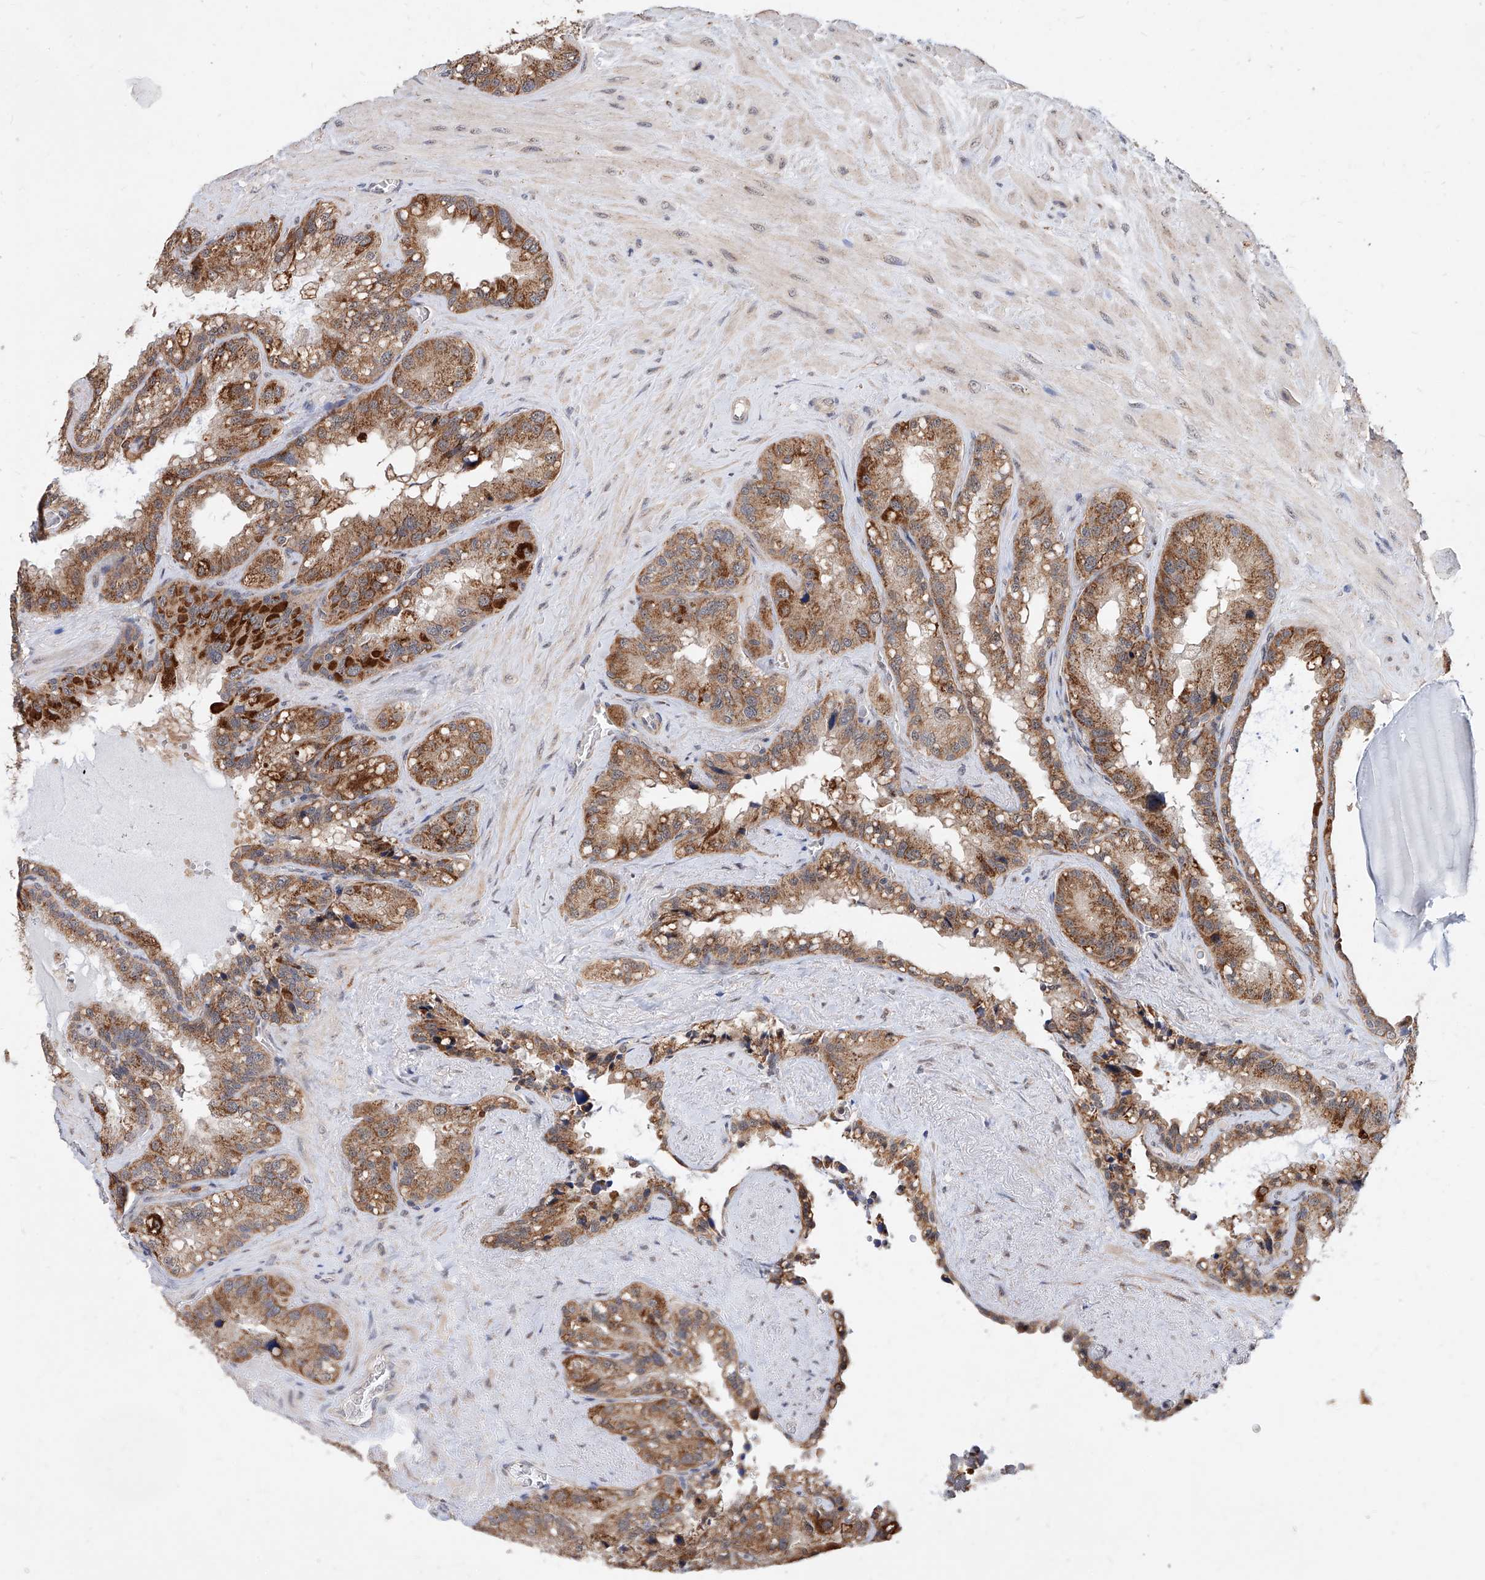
{"staining": {"intensity": "moderate", "quantity": ">75%", "location": "cytoplasmic/membranous"}, "tissue": "seminal vesicle", "cell_type": "Glandular cells", "image_type": "normal", "snomed": [{"axis": "morphology", "description": "Normal tissue, NOS"}, {"axis": "topography", "description": "Prostate"}, {"axis": "topography", "description": "Seminal veicle"}], "caption": "About >75% of glandular cells in unremarkable human seminal vesicle reveal moderate cytoplasmic/membranous protein expression as visualized by brown immunohistochemical staining.", "gene": "MFSD4B", "patient": {"sex": "male", "age": 68}}